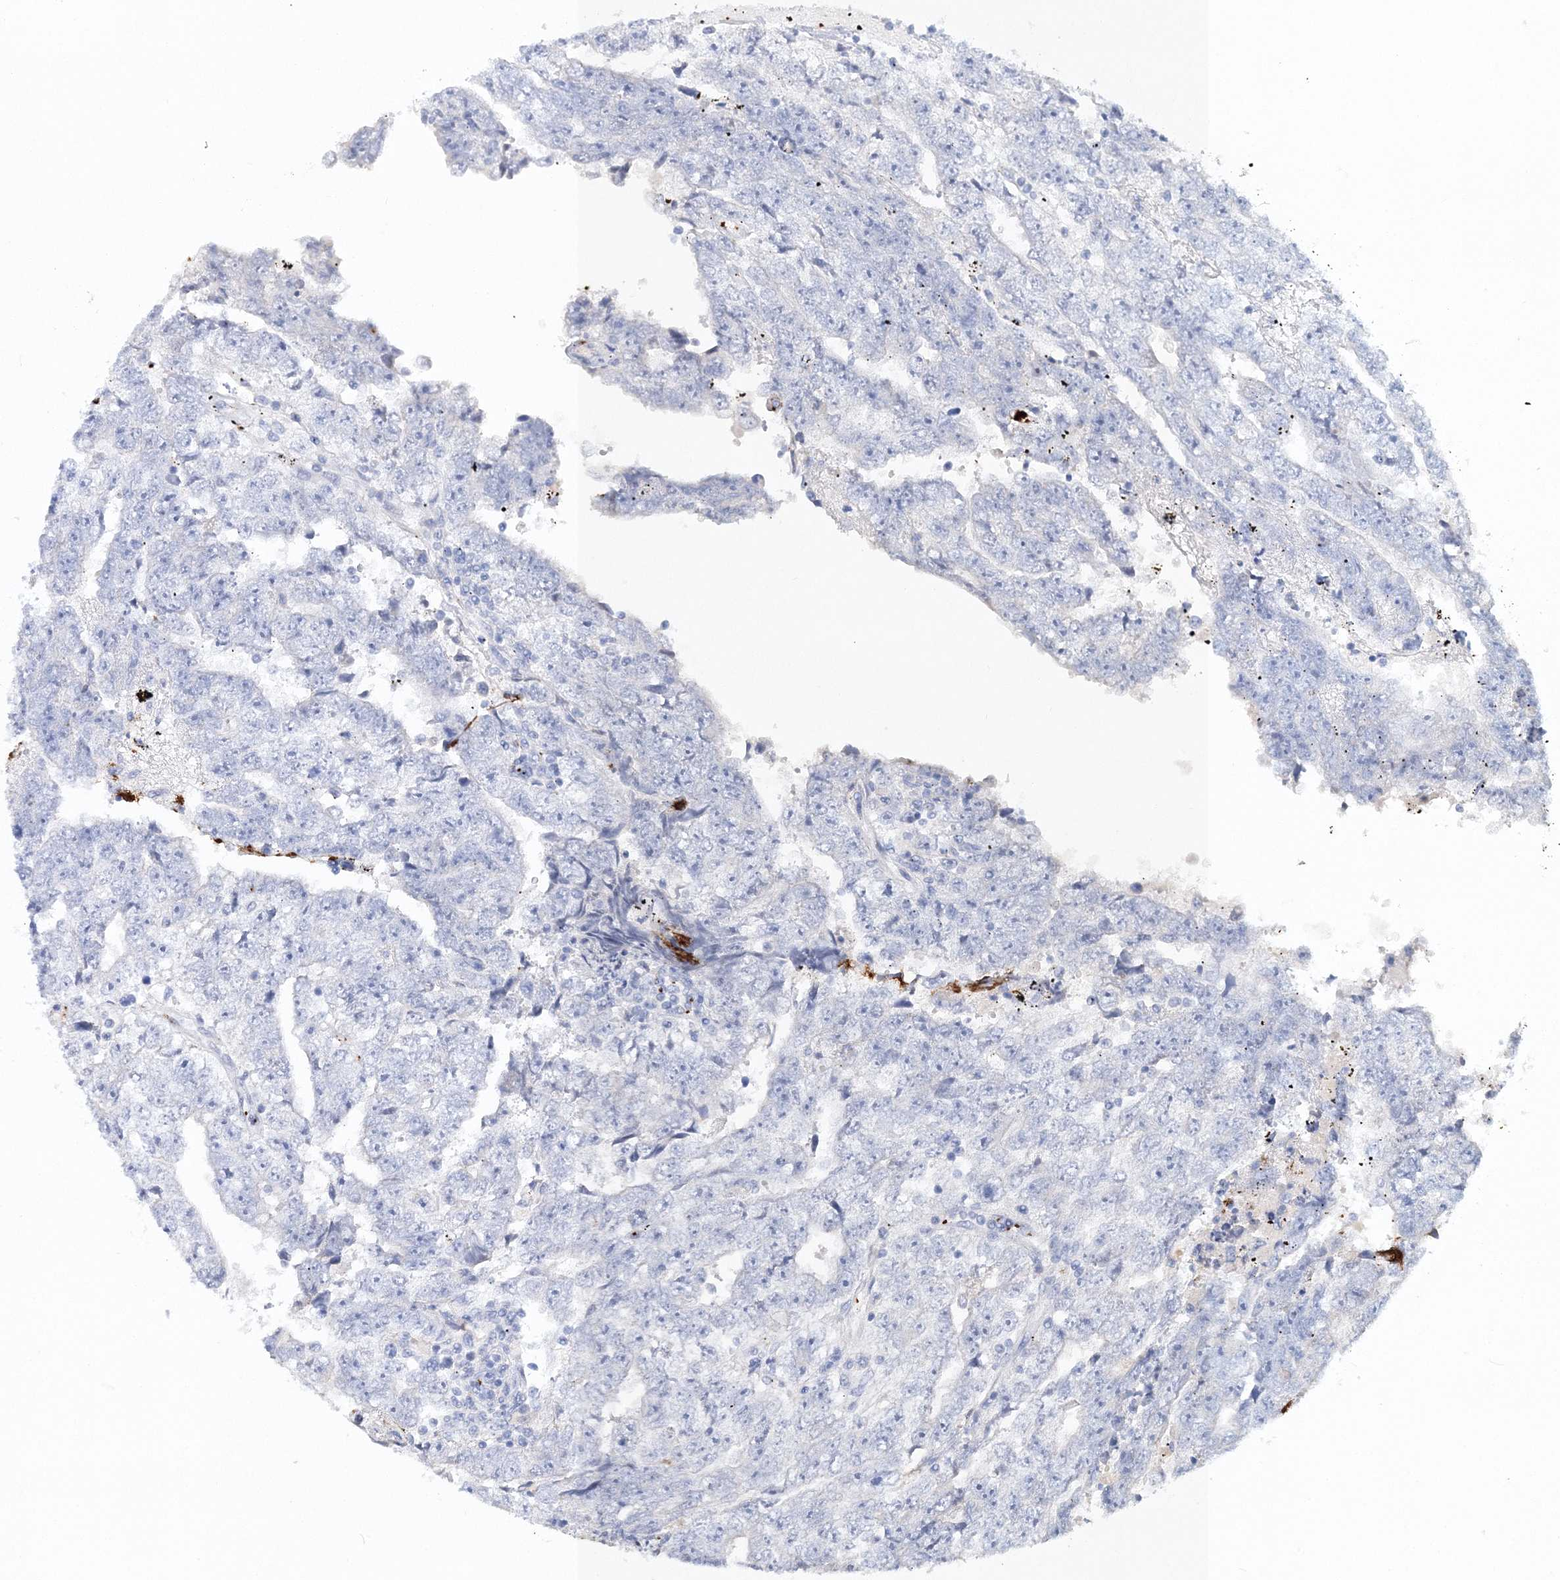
{"staining": {"intensity": "negative", "quantity": "none", "location": "none"}, "tissue": "testis cancer", "cell_type": "Tumor cells", "image_type": "cancer", "snomed": [{"axis": "morphology", "description": "Carcinoma, Embryonal, NOS"}, {"axis": "topography", "description": "Testis"}], "caption": "Testis cancer (embryonal carcinoma) was stained to show a protein in brown. There is no significant positivity in tumor cells.", "gene": "MYOZ2", "patient": {"sex": "male", "age": 25}}